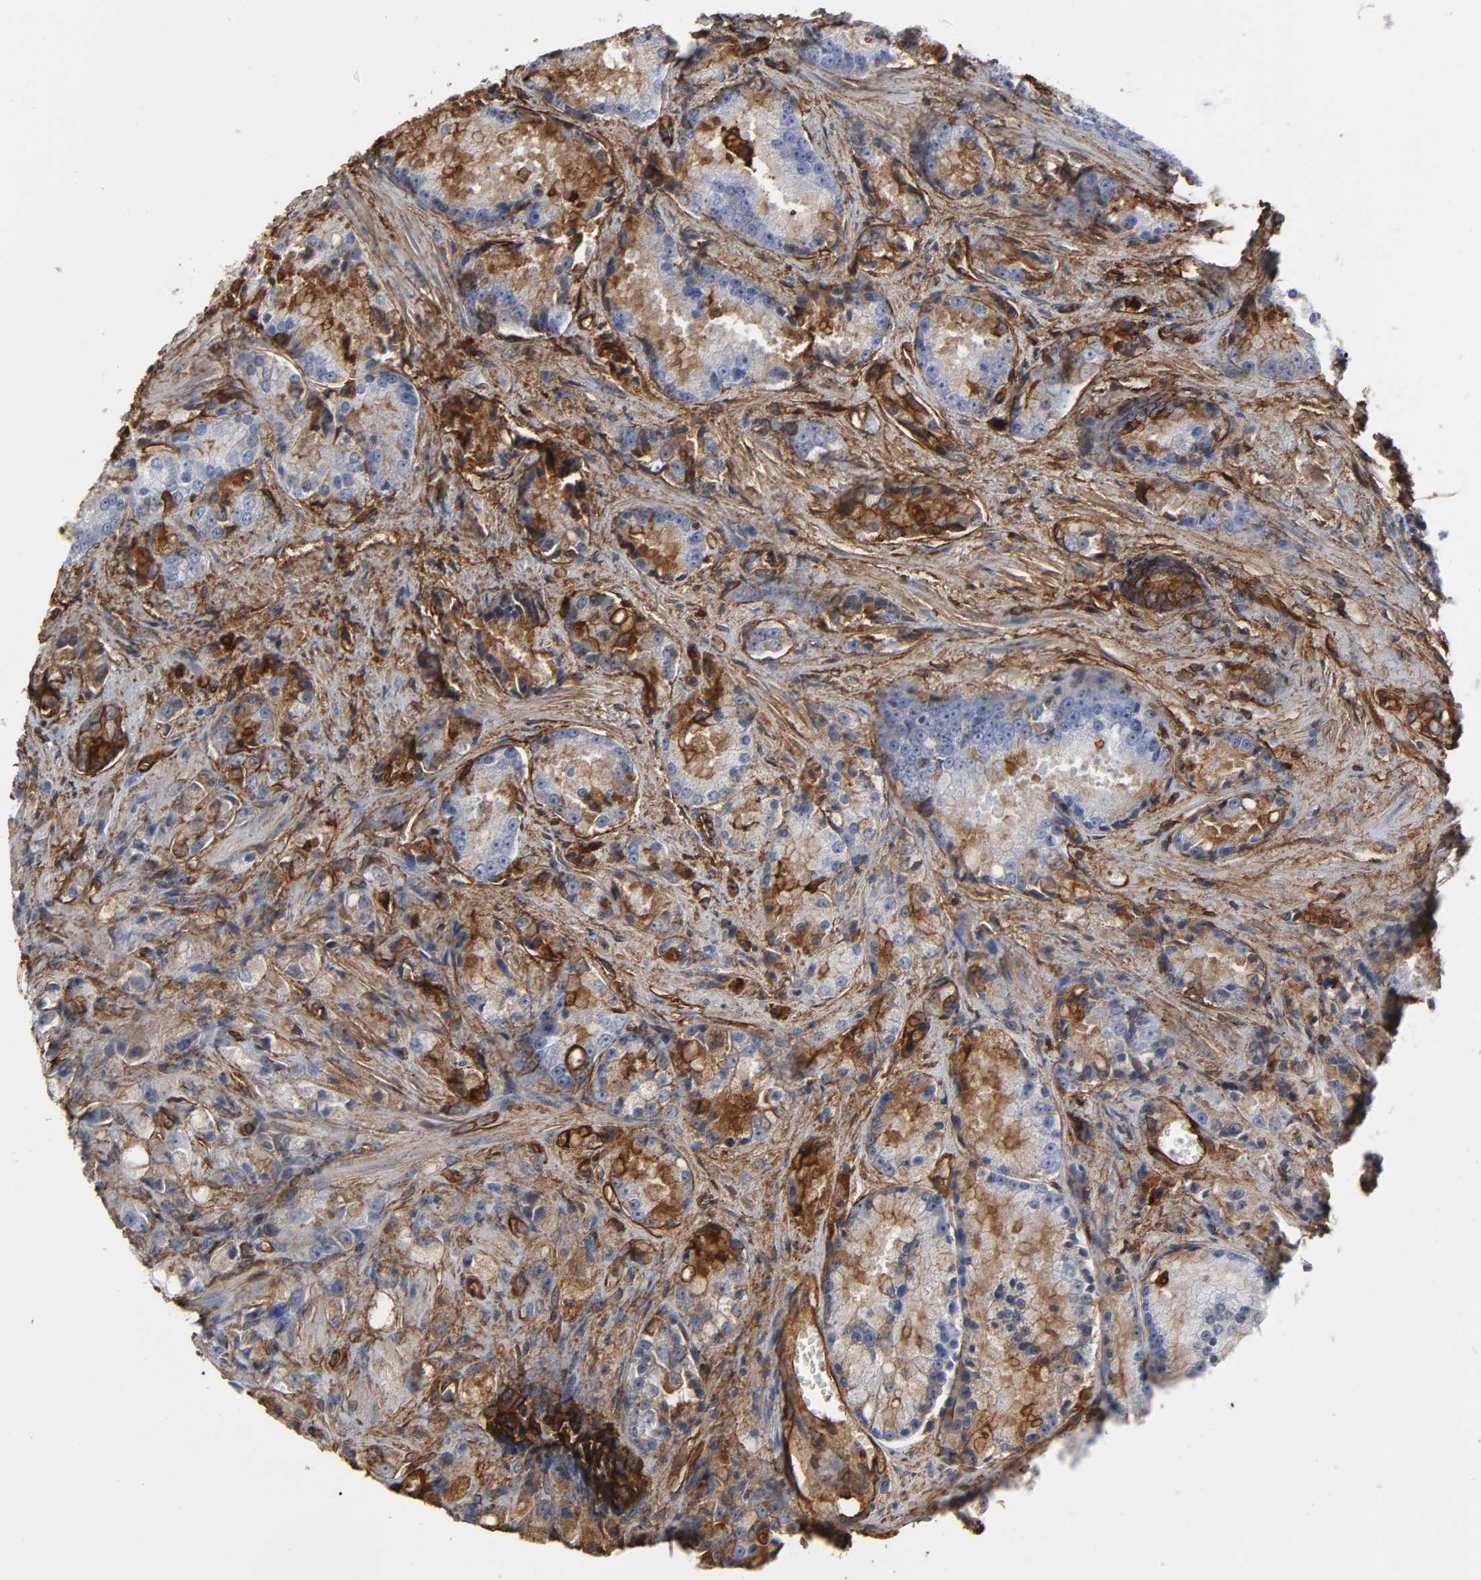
{"staining": {"intensity": "moderate", "quantity": "25%-75%", "location": "cytoplasmic/membranous"}, "tissue": "prostate cancer", "cell_type": "Tumor cells", "image_type": "cancer", "snomed": [{"axis": "morphology", "description": "Adenocarcinoma, Low grade"}, {"axis": "topography", "description": "Prostate"}], "caption": "Moderate cytoplasmic/membranous expression for a protein is appreciated in about 25%-75% of tumor cells of prostate low-grade adenocarcinoma using immunohistochemistry (IHC).", "gene": "ANXA2", "patient": {"sex": "male", "age": 64}}